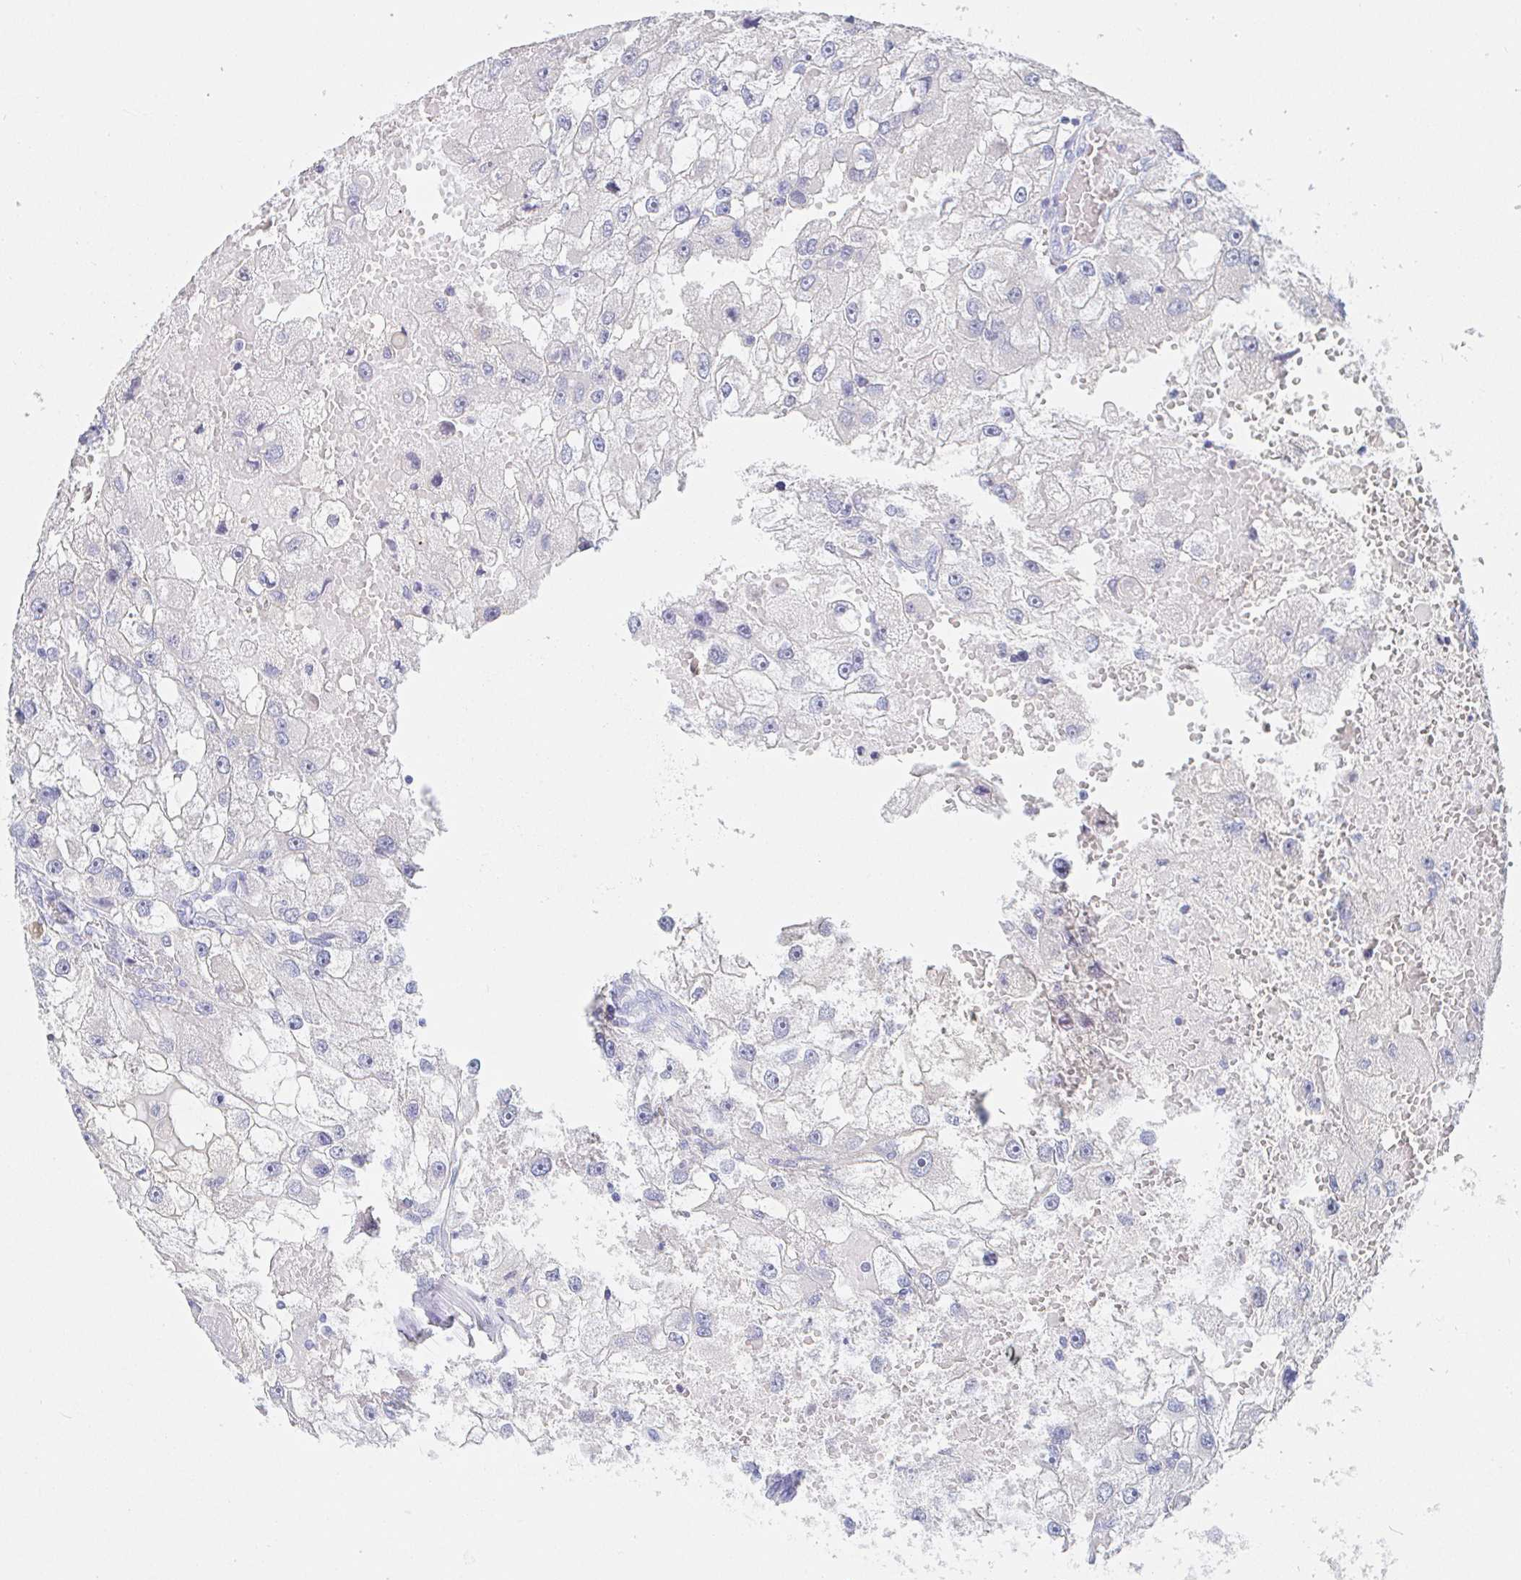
{"staining": {"intensity": "negative", "quantity": "none", "location": "none"}, "tissue": "renal cancer", "cell_type": "Tumor cells", "image_type": "cancer", "snomed": [{"axis": "morphology", "description": "Adenocarcinoma, NOS"}, {"axis": "topography", "description": "Kidney"}], "caption": "Image shows no protein staining in tumor cells of renal cancer tissue. (Brightfield microscopy of DAB (3,3'-diaminobenzidine) immunohistochemistry (IHC) at high magnification).", "gene": "PDE6B", "patient": {"sex": "male", "age": 63}}